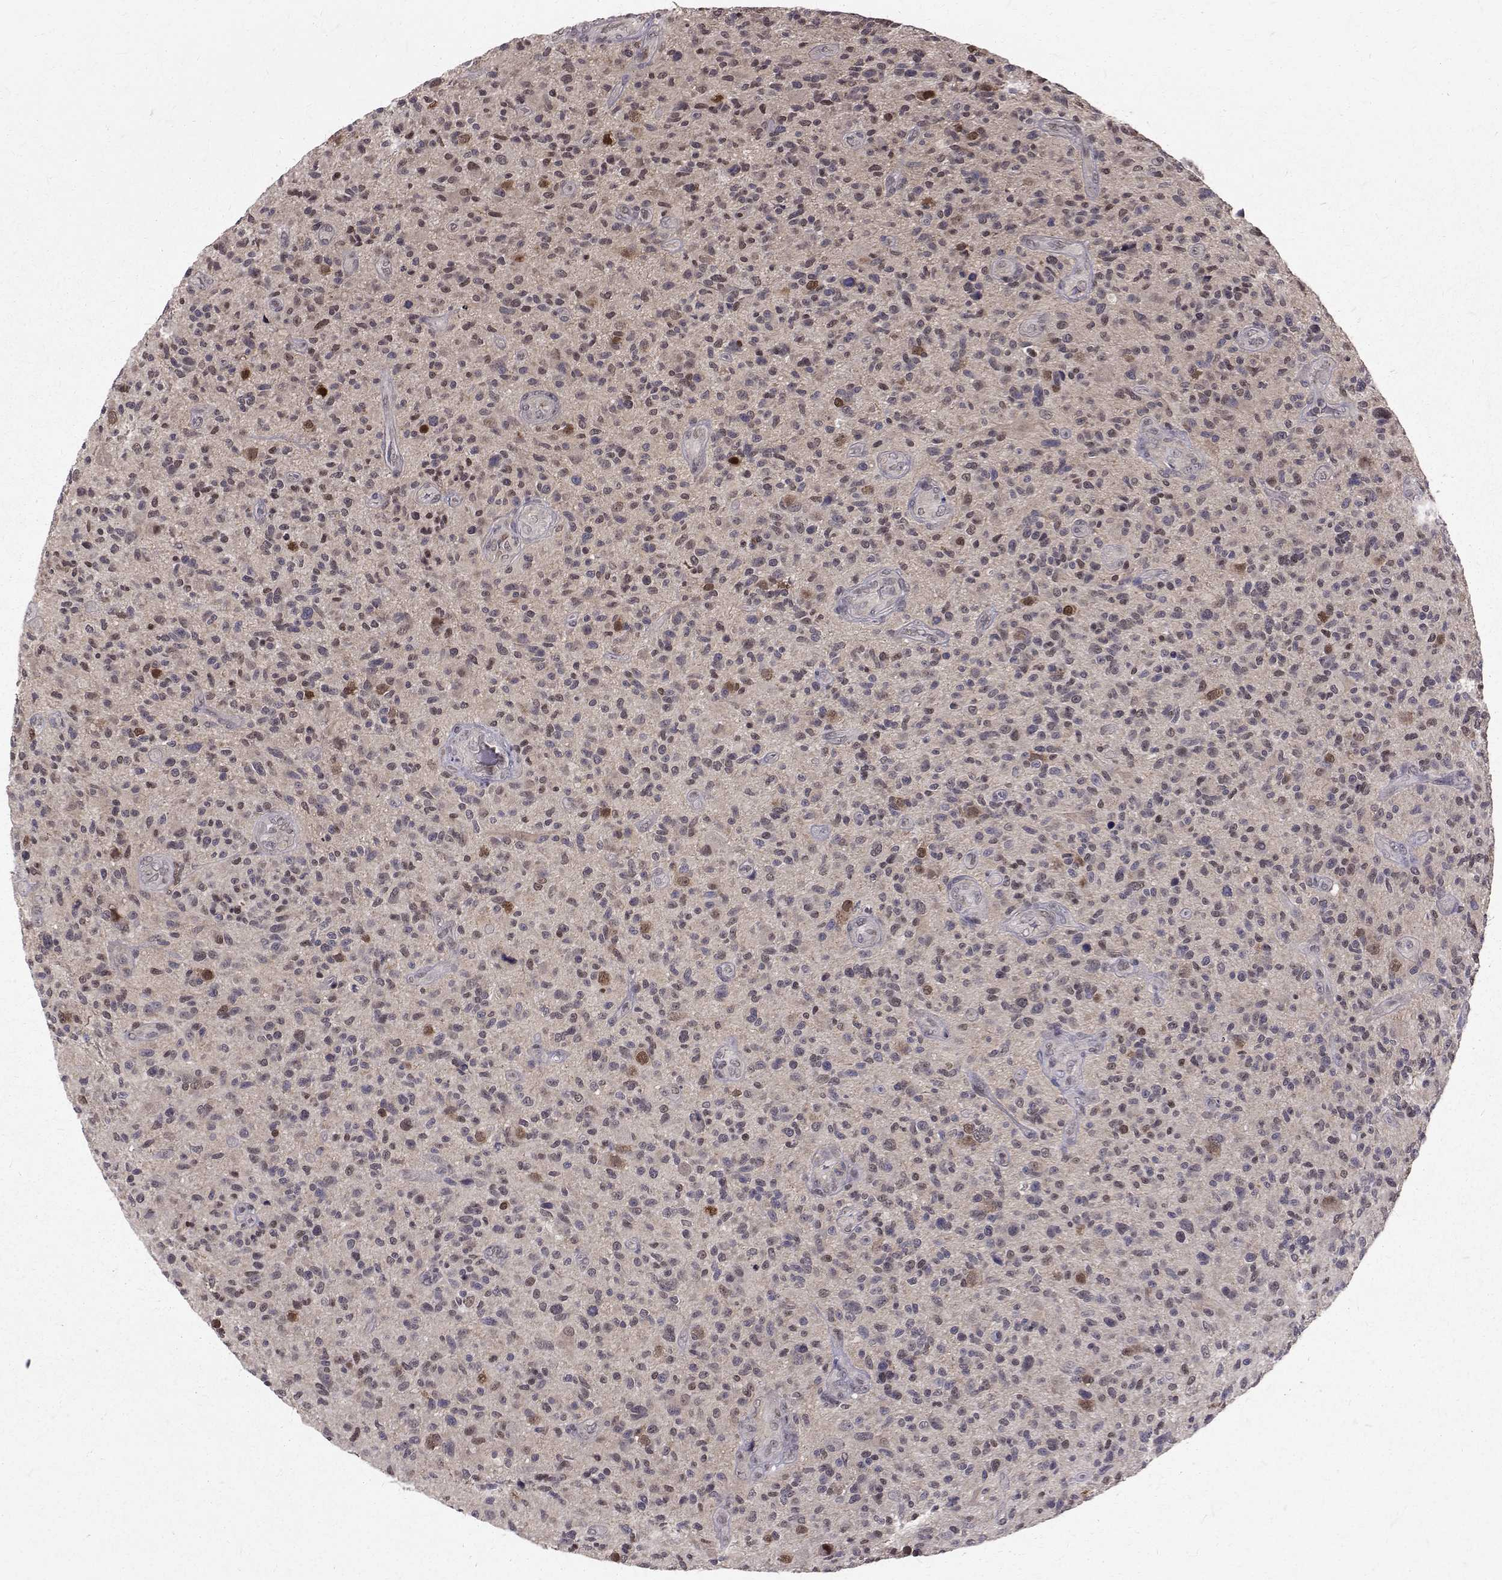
{"staining": {"intensity": "moderate", "quantity": "<25%", "location": "nuclear"}, "tissue": "glioma", "cell_type": "Tumor cells", "image_type": "cancer", "snomed": [{"axis": "morphology", "description": "Glioma, malignant, High grade"}, {"axis": "topography", "description": "Brain"}], "caption": "This photomicrograph displays IHC staining of human glioma, with low moderate nuclear staining in about <25% of tumor cells.", "gene": "NIF3L1", "patient": {"sex": "male", "age": 47}}